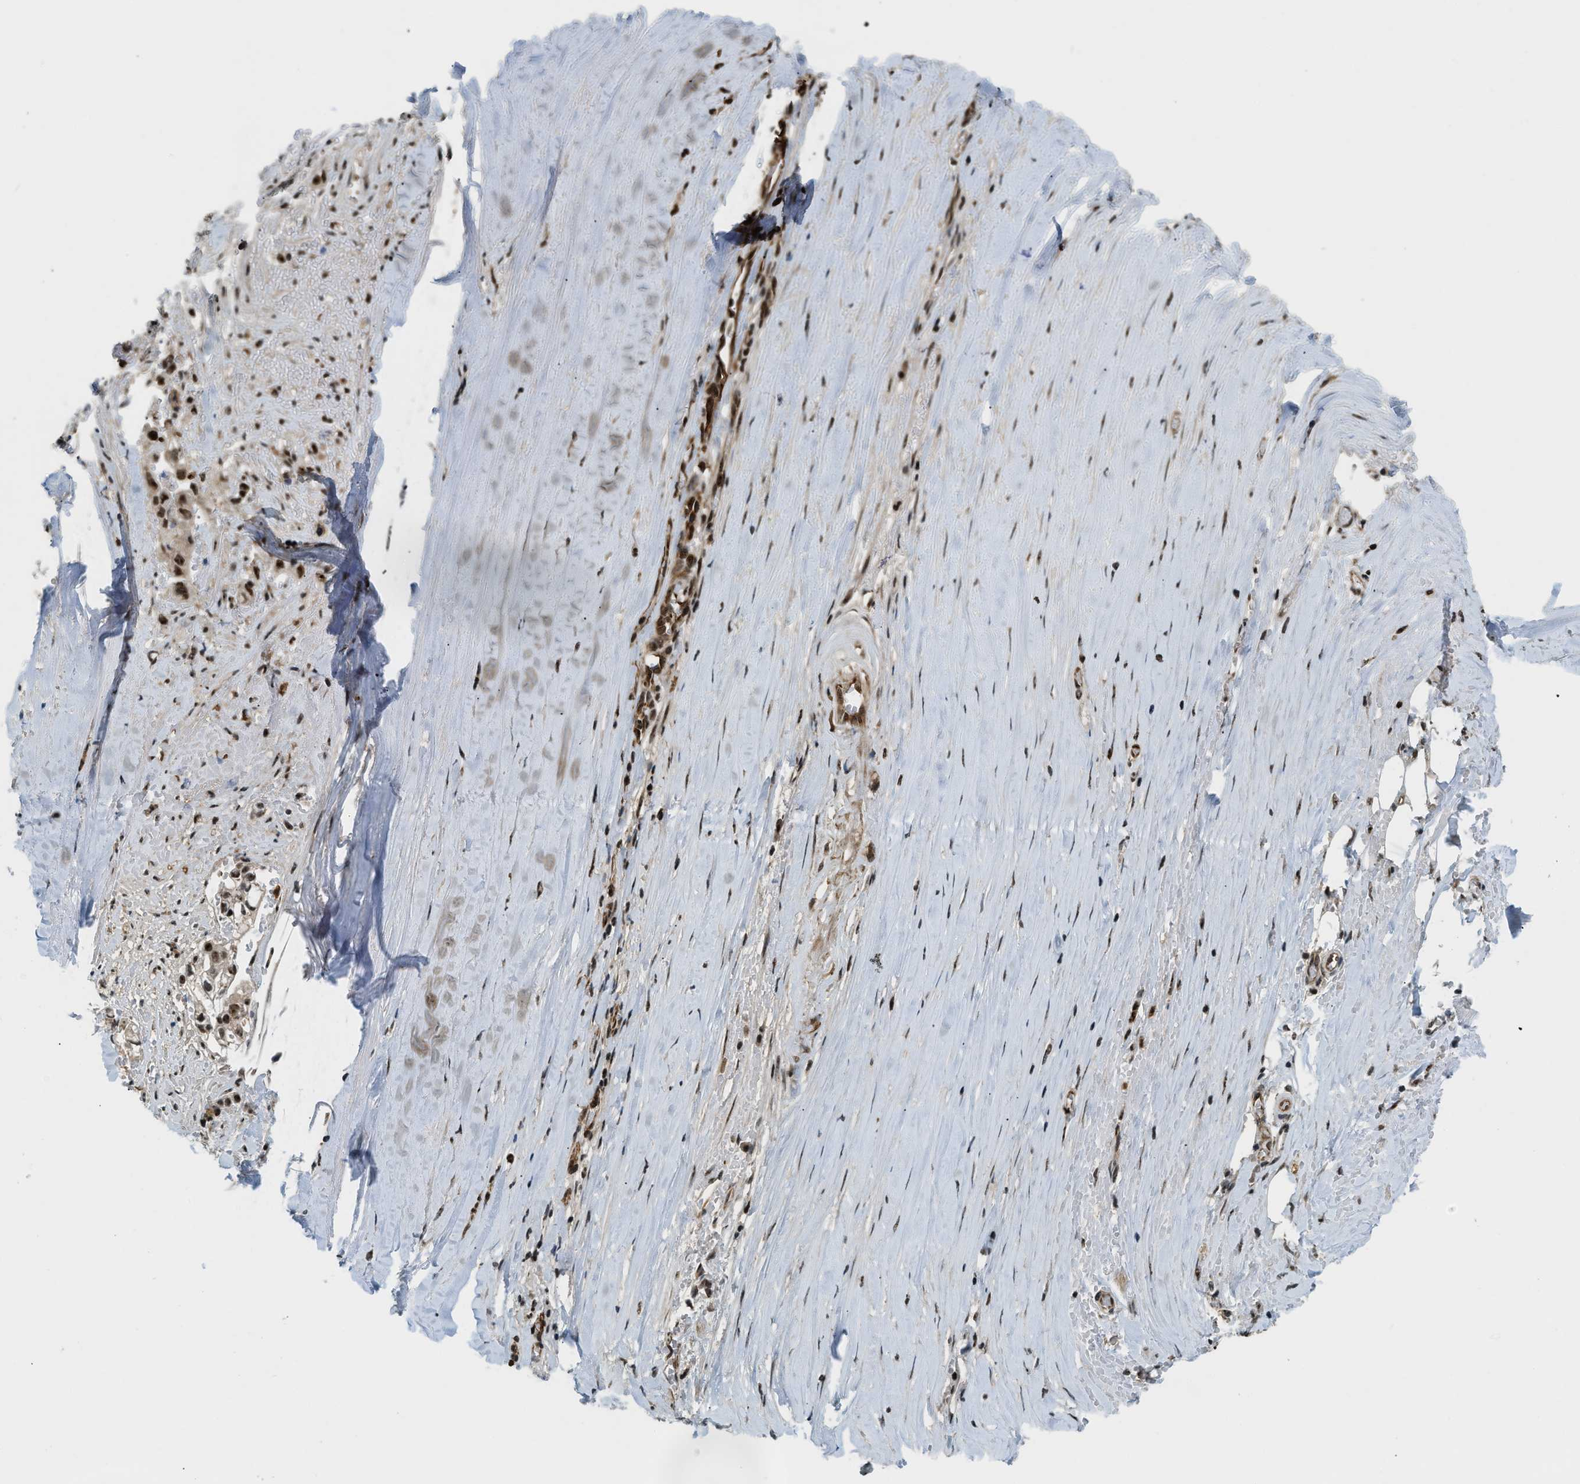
{"staining": {"intensity": "moderate", "quantity": ">75%", "location": "nuclear"}, "tissue": "liver cancer", "cell_type": "Tumor cells", "image_type": "cancer", "snomed": [{"axis": "morphology", "description": "Cholangiocarcinoma"}, {"axis": "topography", "description": "Liver"}], "caption": "Immunohistochemistry (IHC) of cholangiocarcinoma (liver) displays medium levels of moderate nuclear positivity in approximately >75% of tumor cells. Ihc stains the protein of interest in brown and the nuclei are stained blue.", "gene": "E2F1", "patient": {"sex": "female", "age": 70}}